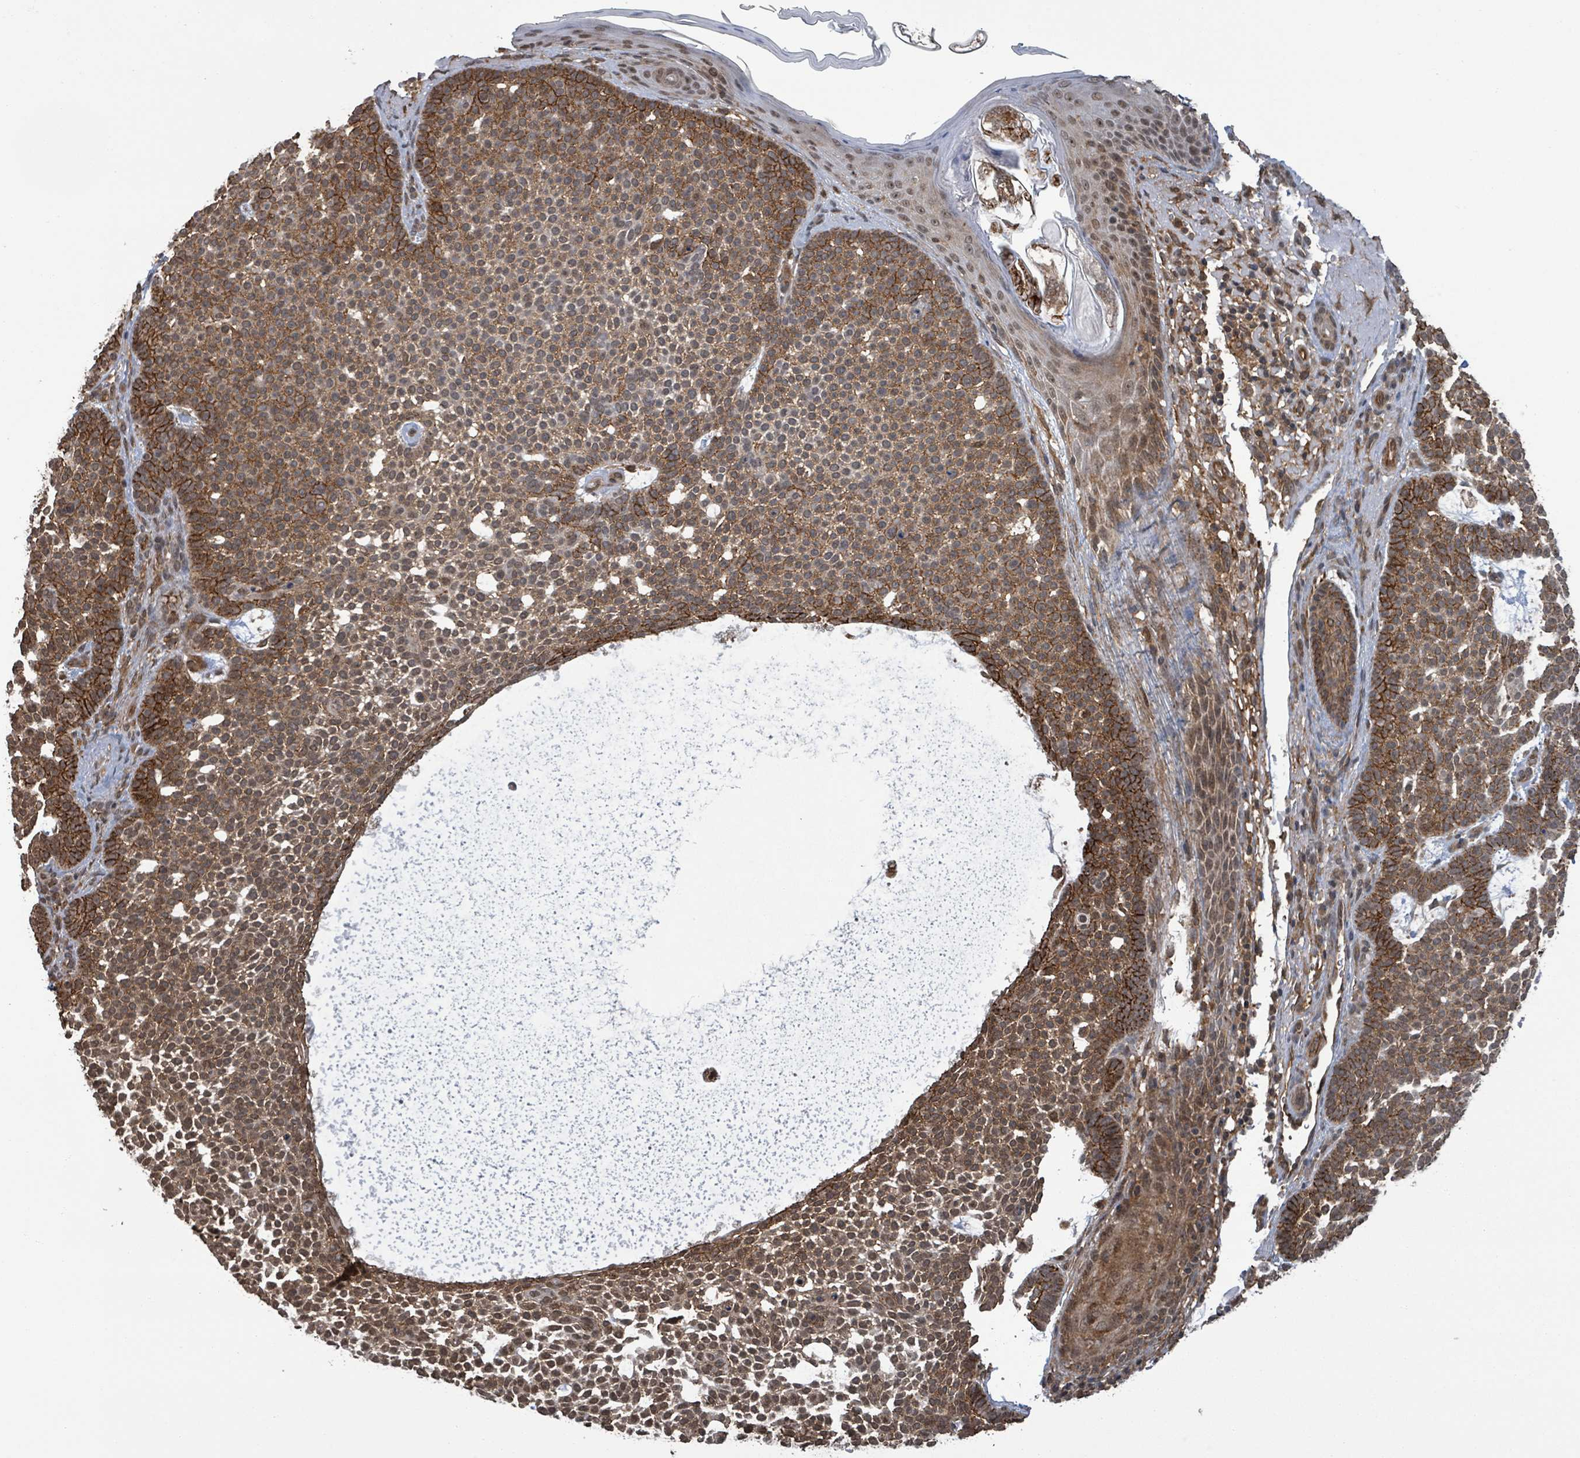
{"staining": {"intensity": "strong", "quantity": ">75%", "location": "cytoplasmic/membranous"}, "tissue": "skin cancer", "cell_type": "Tumor cells", "image_type": "cancer", "snomed": [{"axis": "morphology", "description": "Basal cell carcinoma"}, {"axis": "topography", "description": "Skin"}], "caption": "The image demonstrates staining of skin cancer (basal cell carcinoma), revealing strong cytoplasmic/membranous protein staining (brown color) within tumor cells. (DAB = brown stain, brightfield microscopy at high magnification).", "gene": "KLC1", "patient": {"sex": "female", "age": 77}}